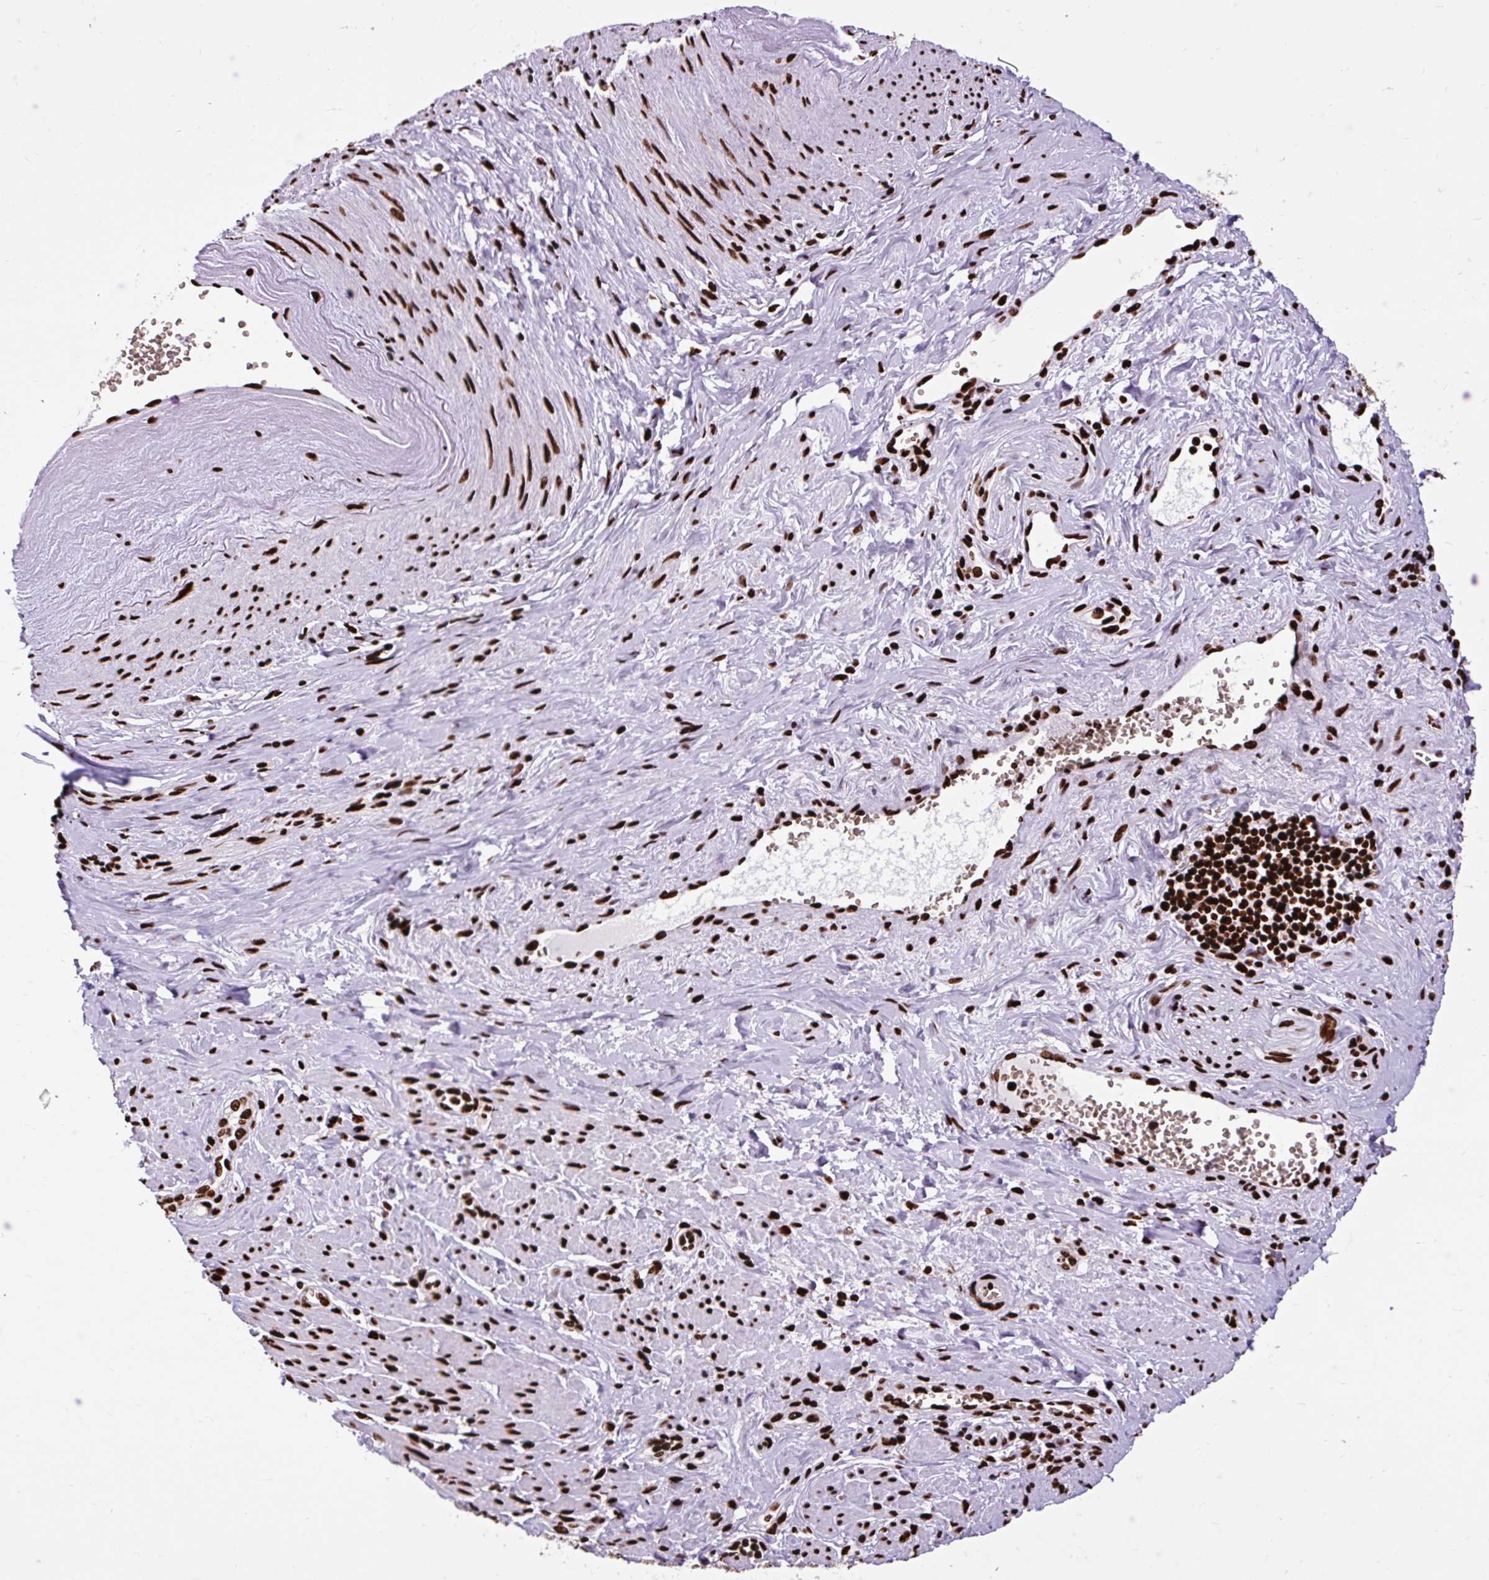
{"staining": {"intensity": "strong", "quantity": ">75%", "location": "nuclear"}, "tissue": "cervical cancer", "cell_type": "Tumor cells", "image_type": "cancer", "snomed": [{"axis": "morphology", "description": "Squamous cell carcinoma, NOS"}, {"axis": "topography", "description": "Cervix"}], "caption": "Immunohistochemistry (IHC) micrograph of human squamous cell carcinoma (cervical) stained for a protein (brown), which exhibits high levels of strong nuclear positivity in approximately >75% of tumor cells.", "gene": "FUS", "patient": {"sex": "female", "age": 55}}